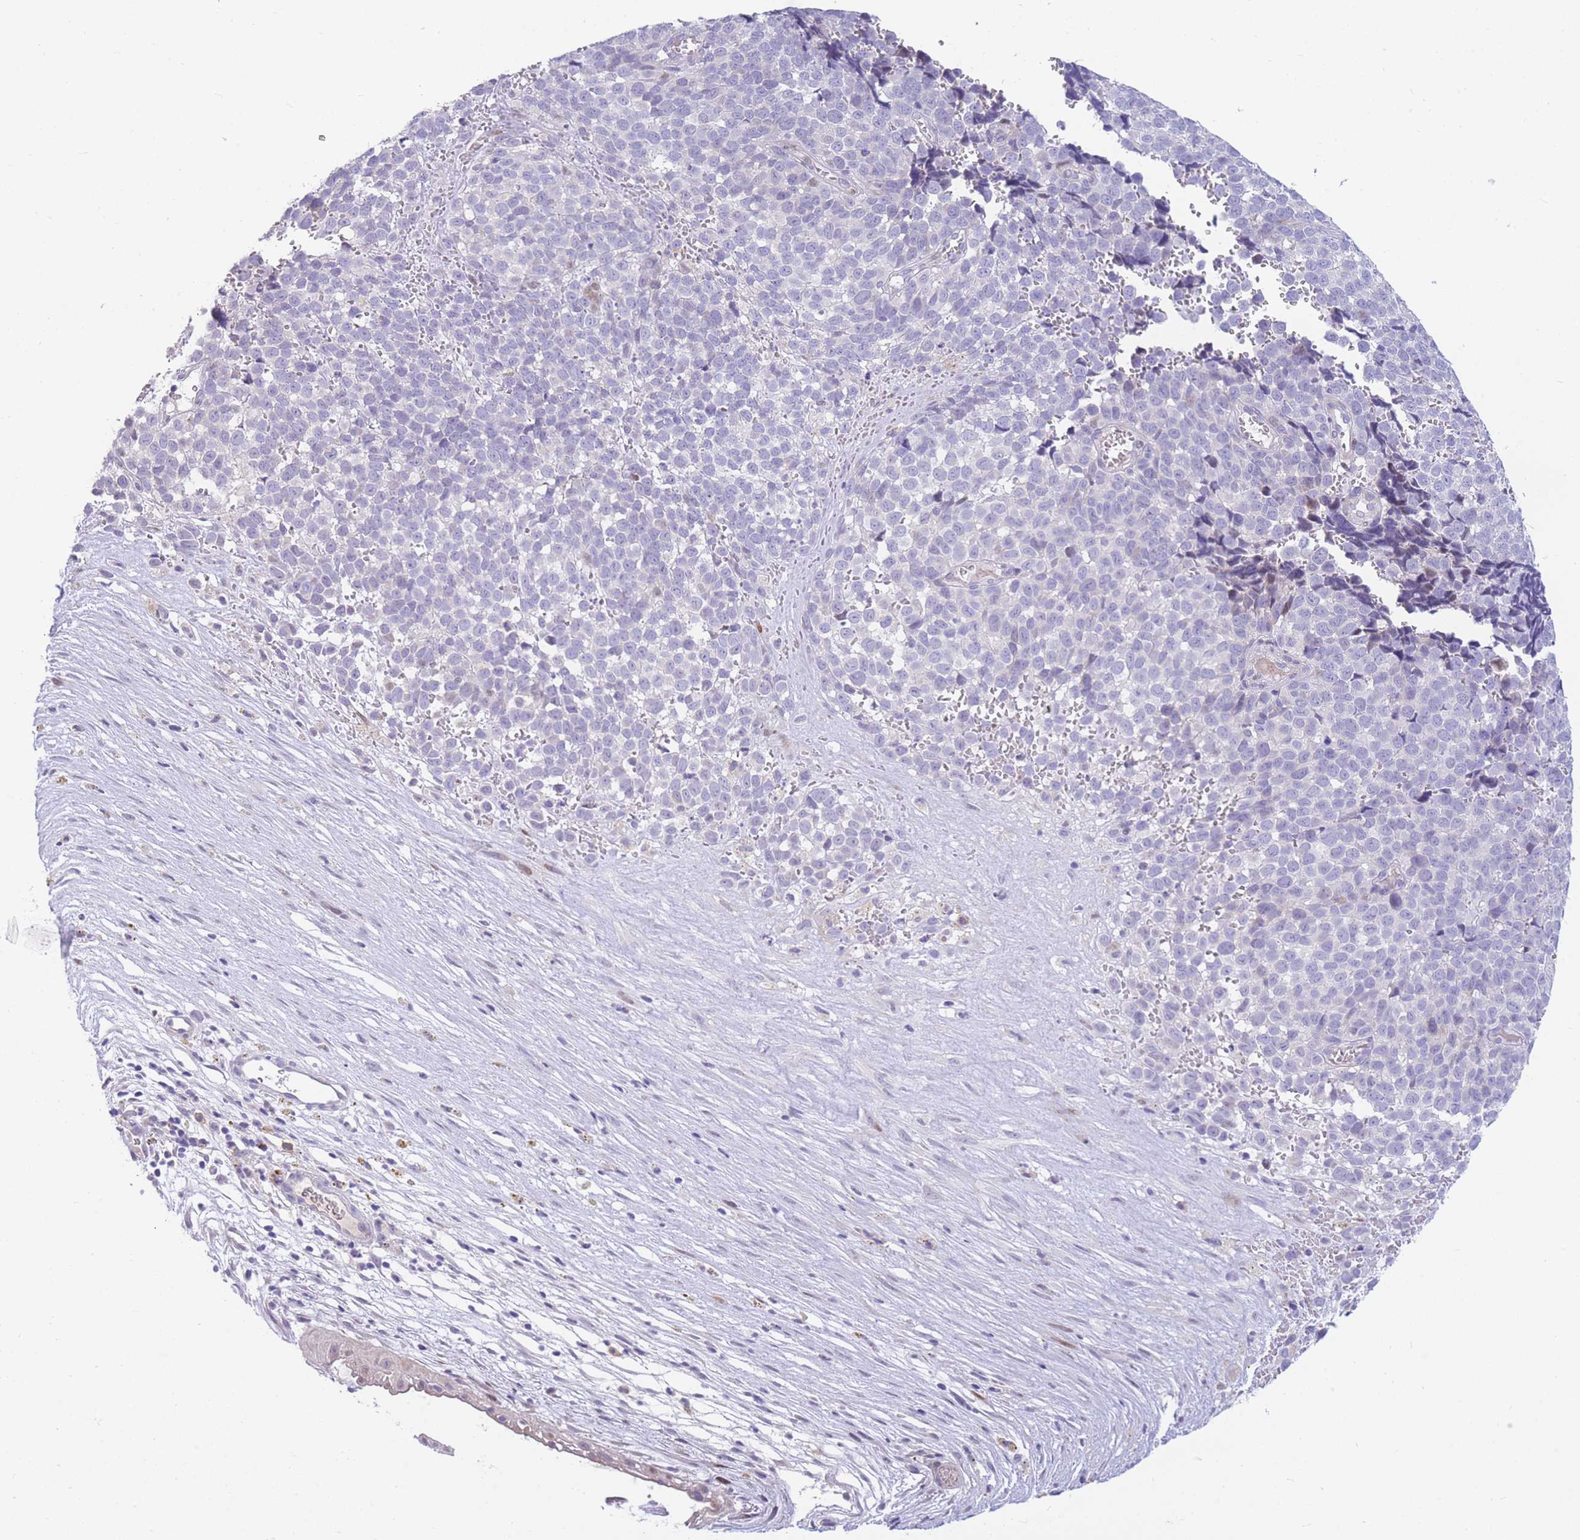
{"staining": {"intensity": "negative", "quantity": "none", "location": "none"}, "tissue": "melanoma", "cell_type": "Tumor cells", "image_type": "cancer", "snomed": [{"axis": "morphology", "description": "Malignant melanoma, NOS"}, {"axis": "topography", "description": "Nose, NOS"}], "caption": "A micrograph of human malignant melanoma is negative for staining in tumor cells.", "gene": "SHCBP1", "patient": {"sex": "female", "age": 48}}